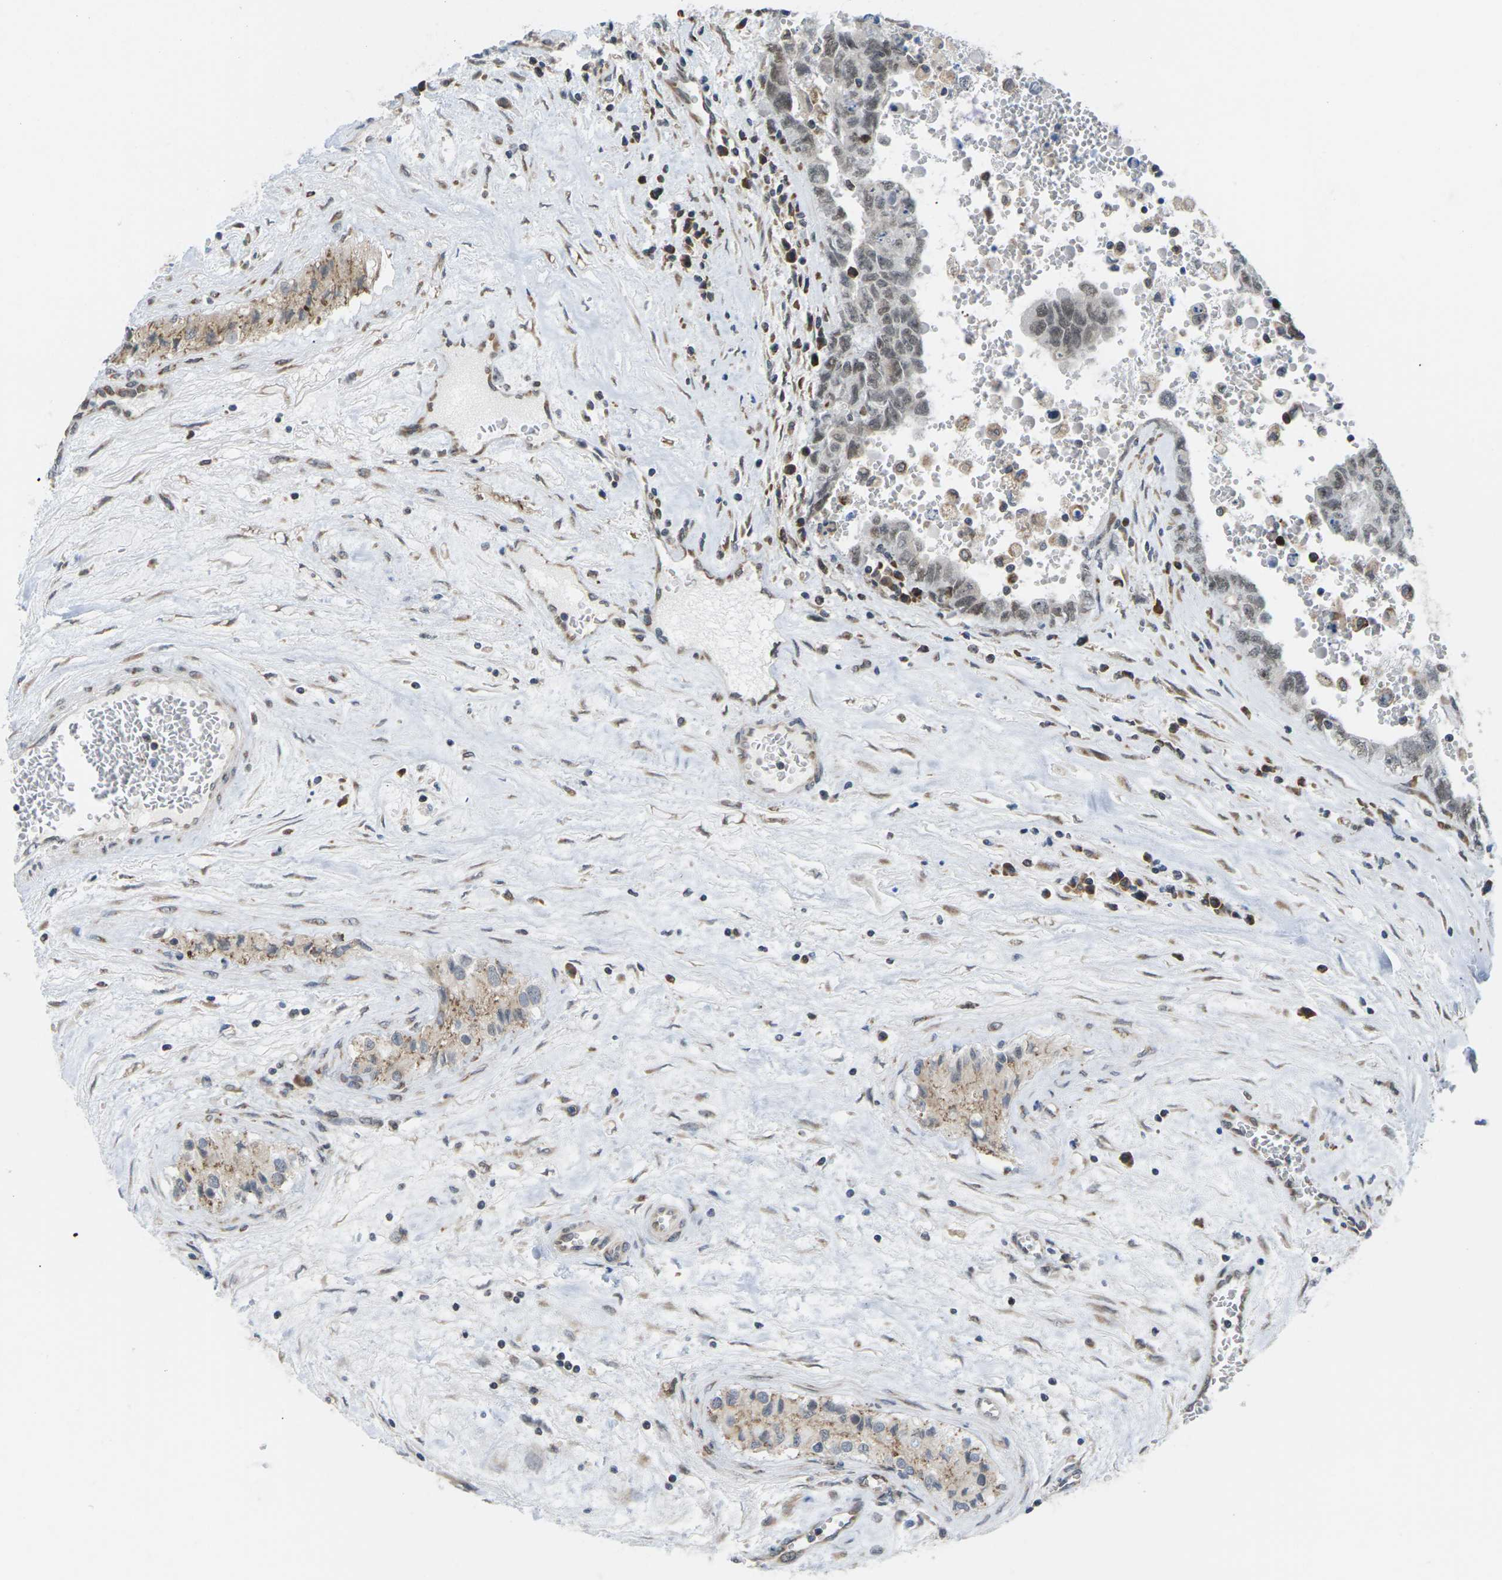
{"staining": {"intensity": "weak", "quantity": ">75%", "location": "nuclear"}, "tissue": "testis cancer", "cell_type": "Tumor cells", "image_type": "cancer", "snomed": [{"axis": "morphology", "description": "Carcinoma, Embryonal, NOS"}, {"axis": "topography", "description": "Testis"}], "caption": "An image showing weak nuclear expression in about >75% of tumor cells in embryonal carcinoma (testis), as visualized by brown immunohistochemical staining.", "gene": "PDZK1IP1", "patient": {"sex": "male", "age": 28}}